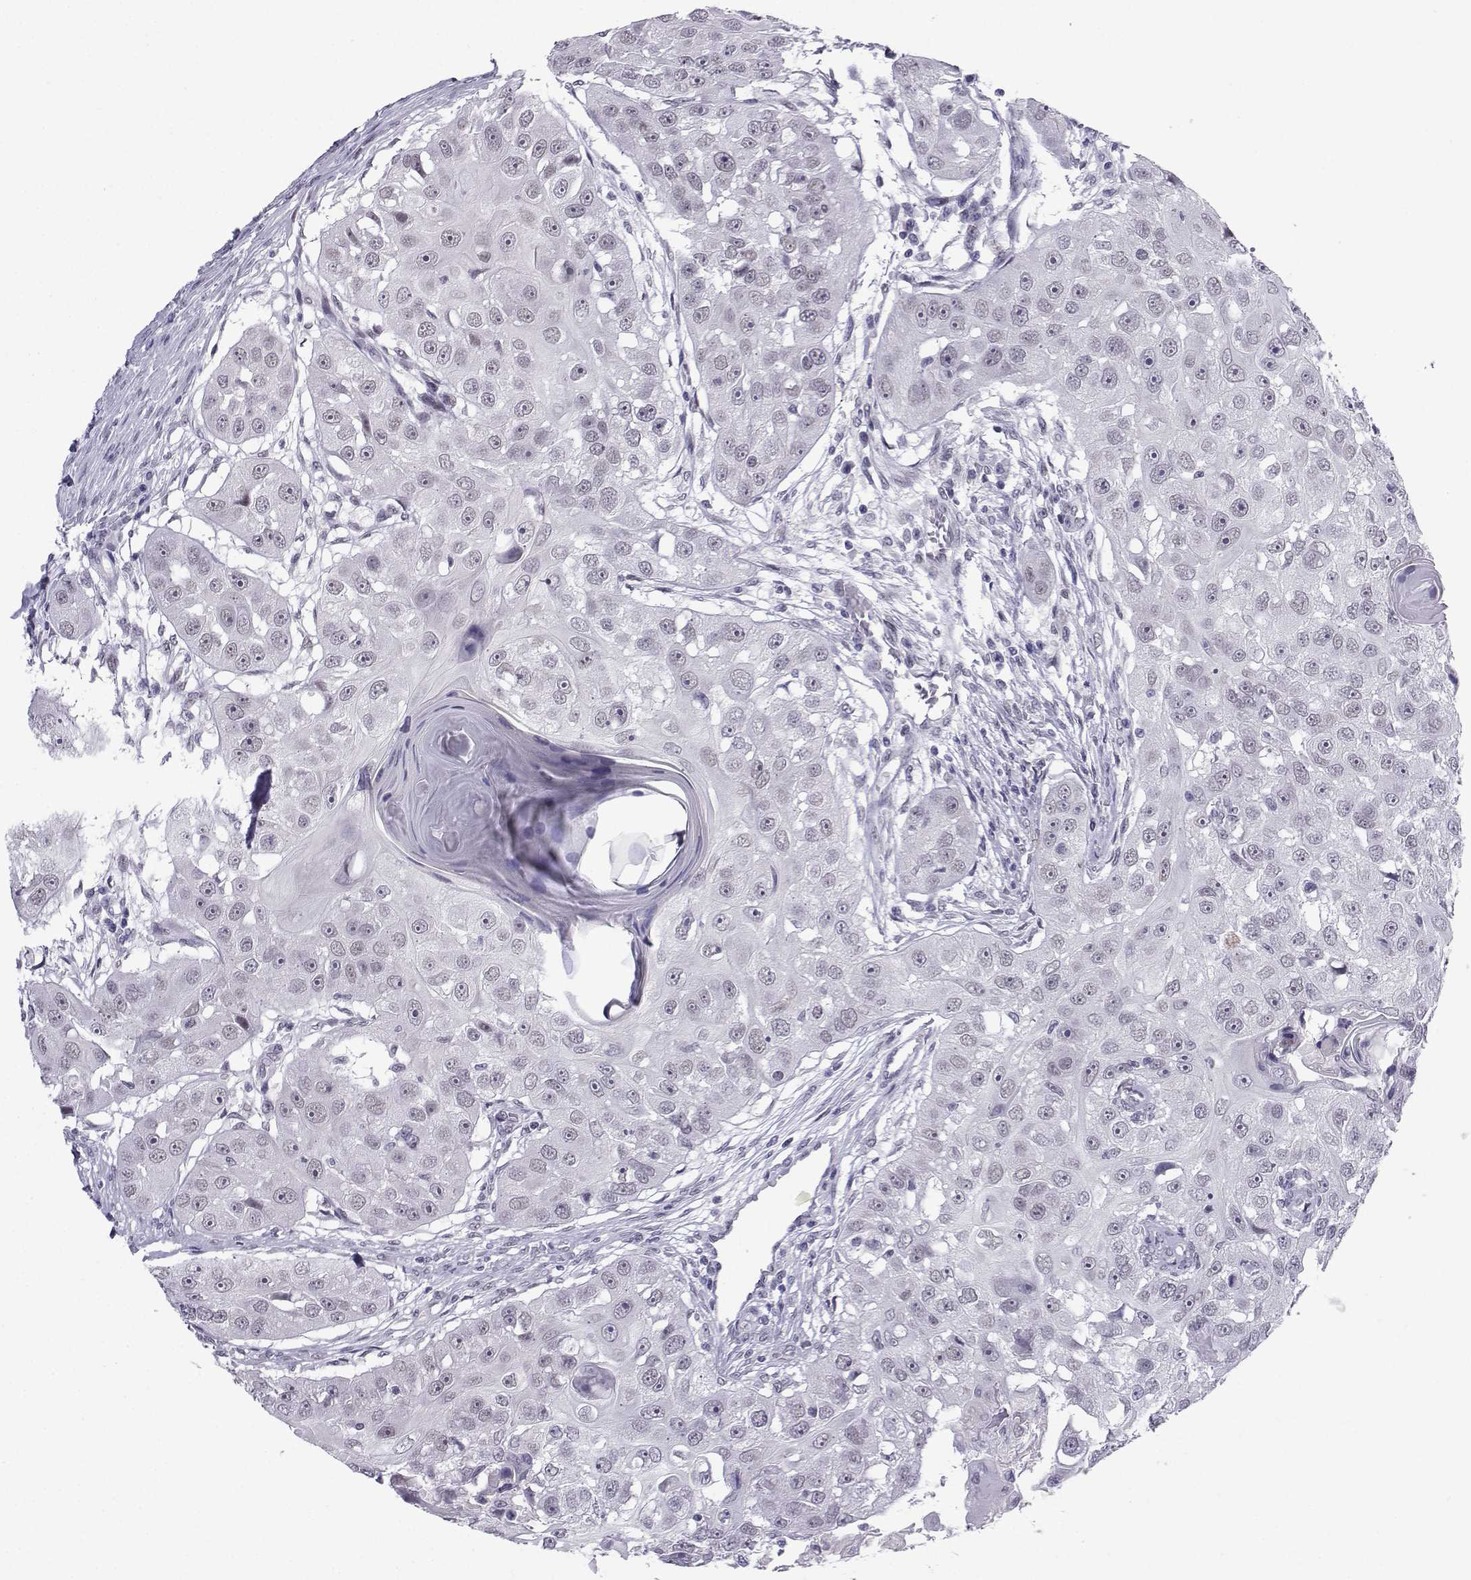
{"staining": {"intensity": "weak", "quantity": "<25%", "location": "nuclear"}, "tissue": "head and neck cancer", "cell_type": "Tumor cells", "image_type": "cancer", "snomed": [{"axis": "morphology", "description": "Squamous cell carcinoma, NOS"}, {"axis": "topography", "description": "Head-Neck"}], "caption": "Histopathology image shows no significant protein staining in tumor cells of head and neck squamous cell carcinoma. Brightfield microscopy of immunohistochemistry stained with DAB (3,3'-diaminobenzidine) (brown) and hematoxylin (blue), captured at high magnification.", "gene": "LORICRIN", "patient": {"sex": "male", "age": 51}}